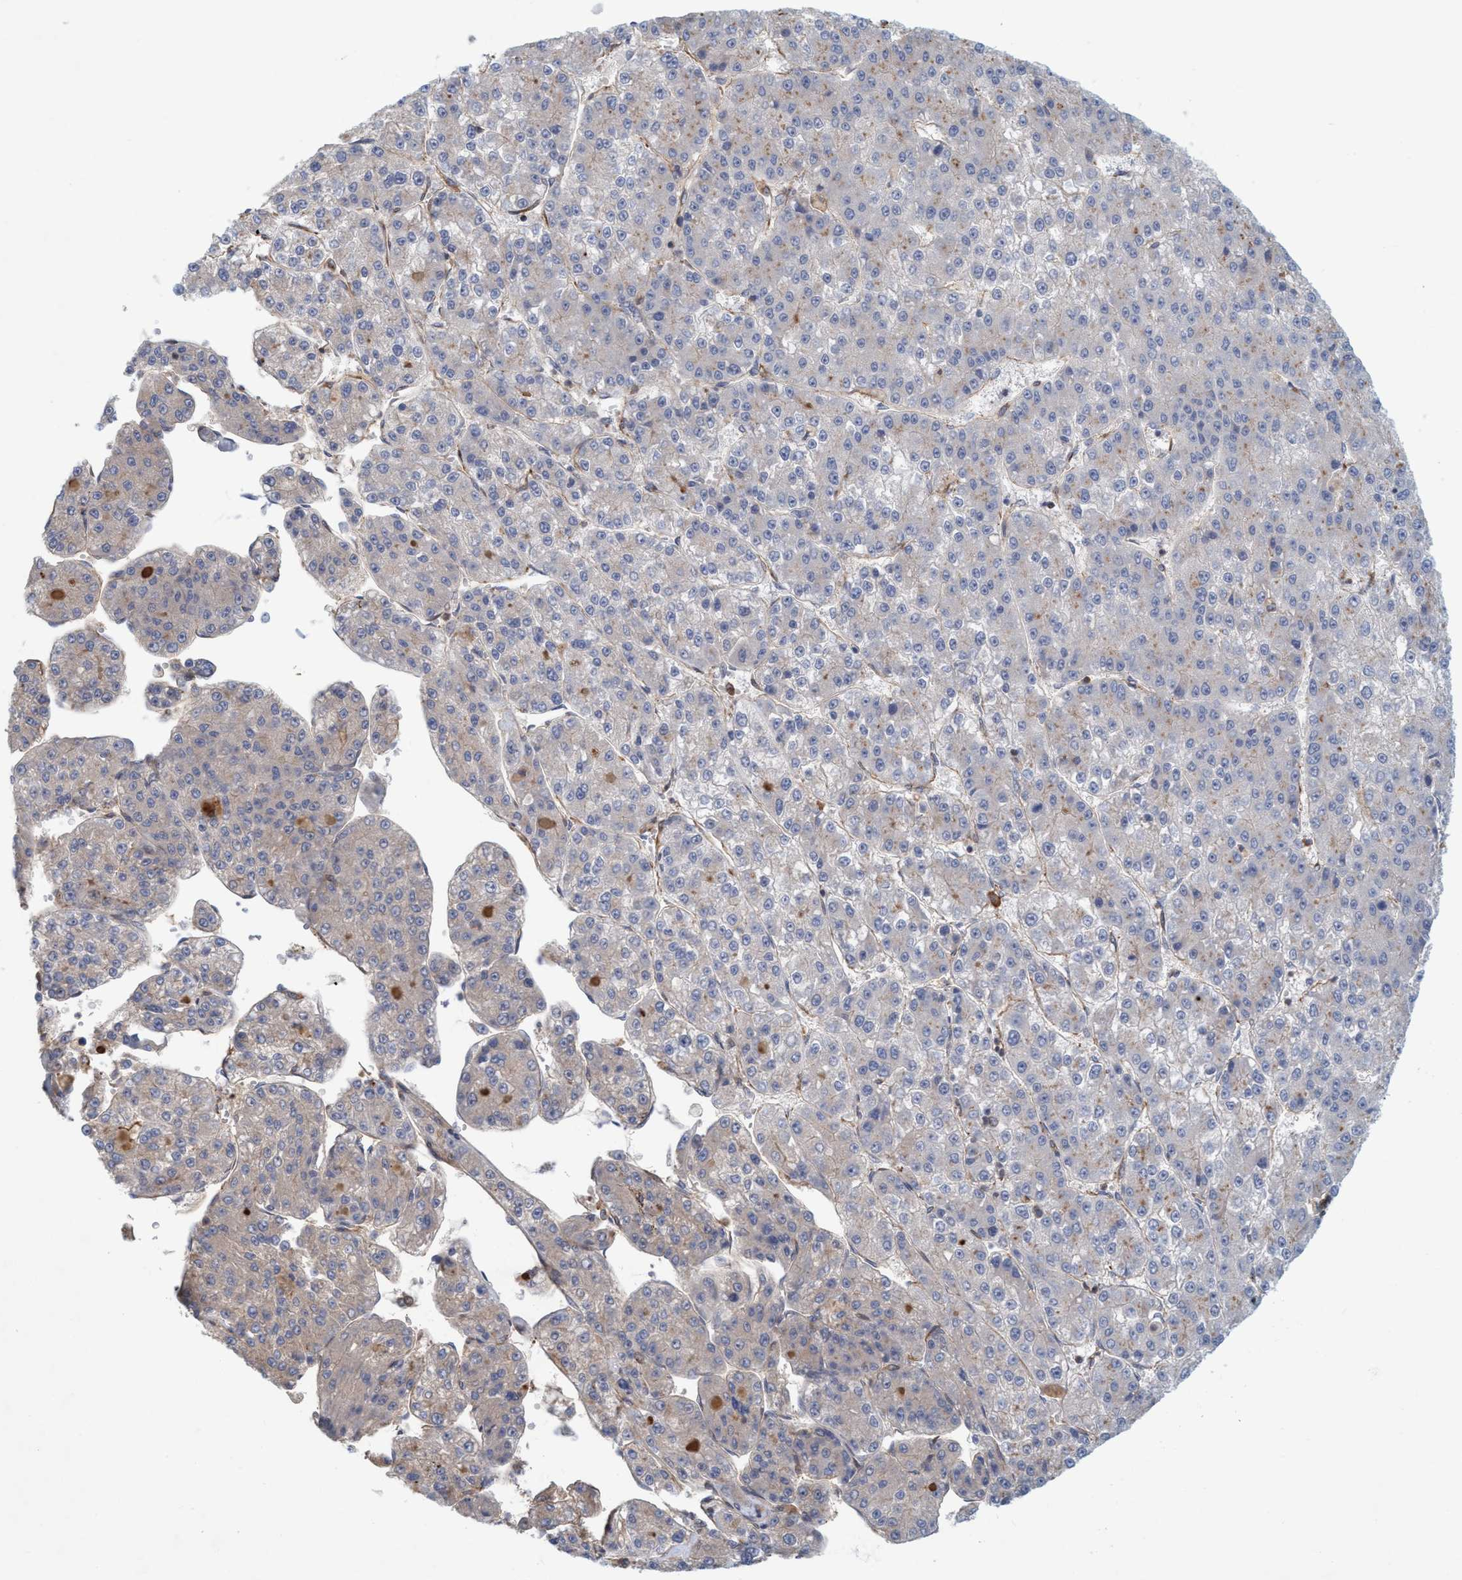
{"staining": {"intensity": "weak", "quantity": "<25%", "location": "cytoplasmic/membranous"}, "tissue": "liver cancer", "cell_type": "Tumor cells", "image_type": "cancer", "snomed": [{"axis": "morphology", "description": "Carcinoma, Hepatocellular, NOS"}, {"axis": "topography", "description": "Liver"}], "caption": "Hepatocellular carcinoma (liver) was stained to show a protein in brown. There is no significant positivity in tumor cells. (Immunohistochemistry, brightfield microscopy, high magnification).", "gene": "SPECC1", "patient": {"sex": "female", "age": 73}}